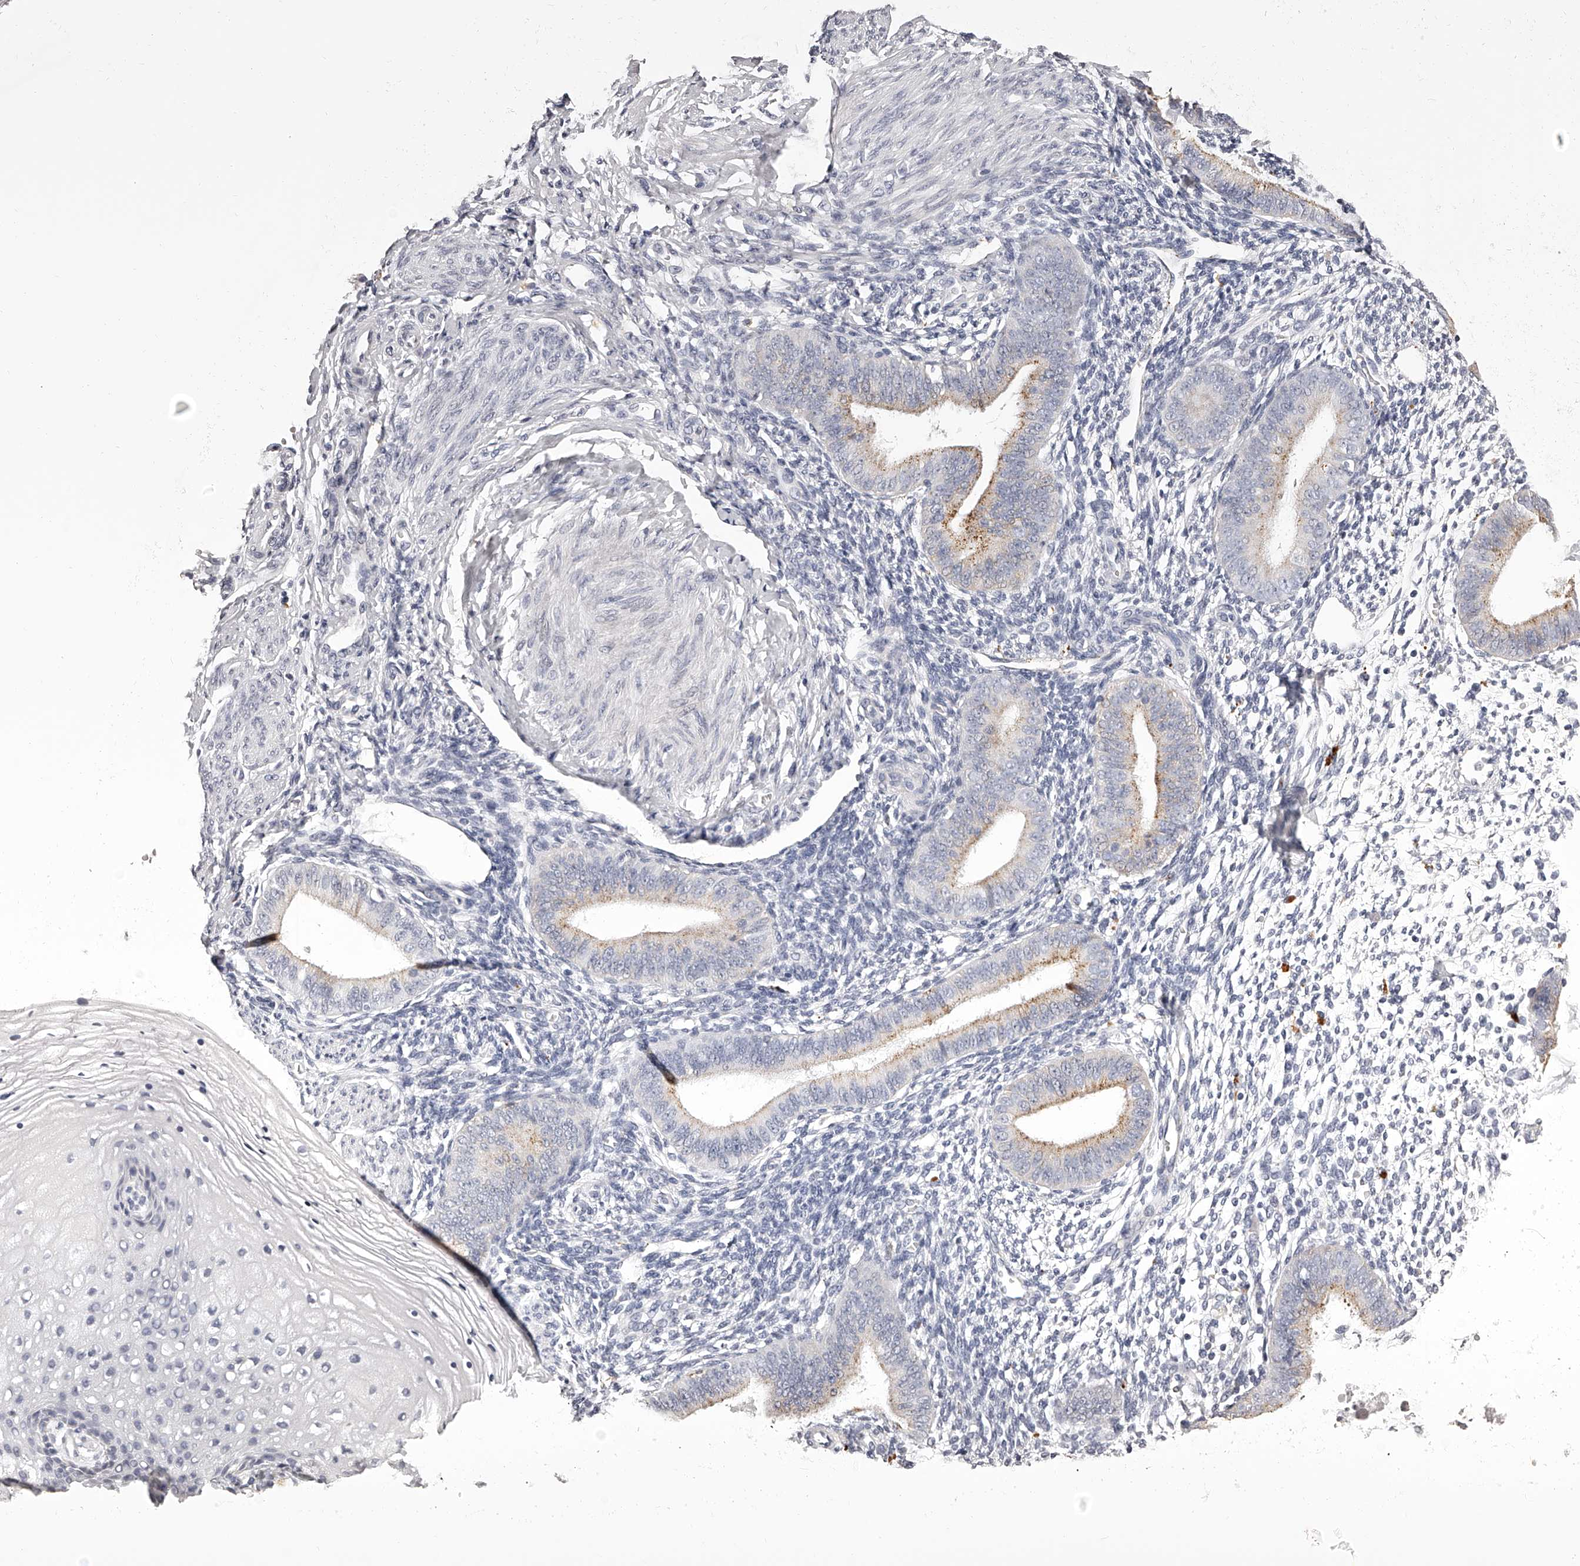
{"staining": {"intensity": "negative", "quantity": "none", "location": "none"}, "tissue": "endometrium", "cell_type": "Cells in endometrial stroma", "image_type": "normal", "snomed": [{"axis": "morphology", "description": "Normal tissue, NOS"}, {"axis": "topography", "description": "Uterus"}, {"axis": "topography", "description": "Endometrium"}], "caption": "IHC of benign endometrium reveals no positivity in cells in endometrial stroma. (Stains: DAB IHC with hematoxylin counter stain, Microscopy: brightfield microscopy at high magnification).", "gene": "DMRT1", "patient": {"sex": "female", "age": 48}}